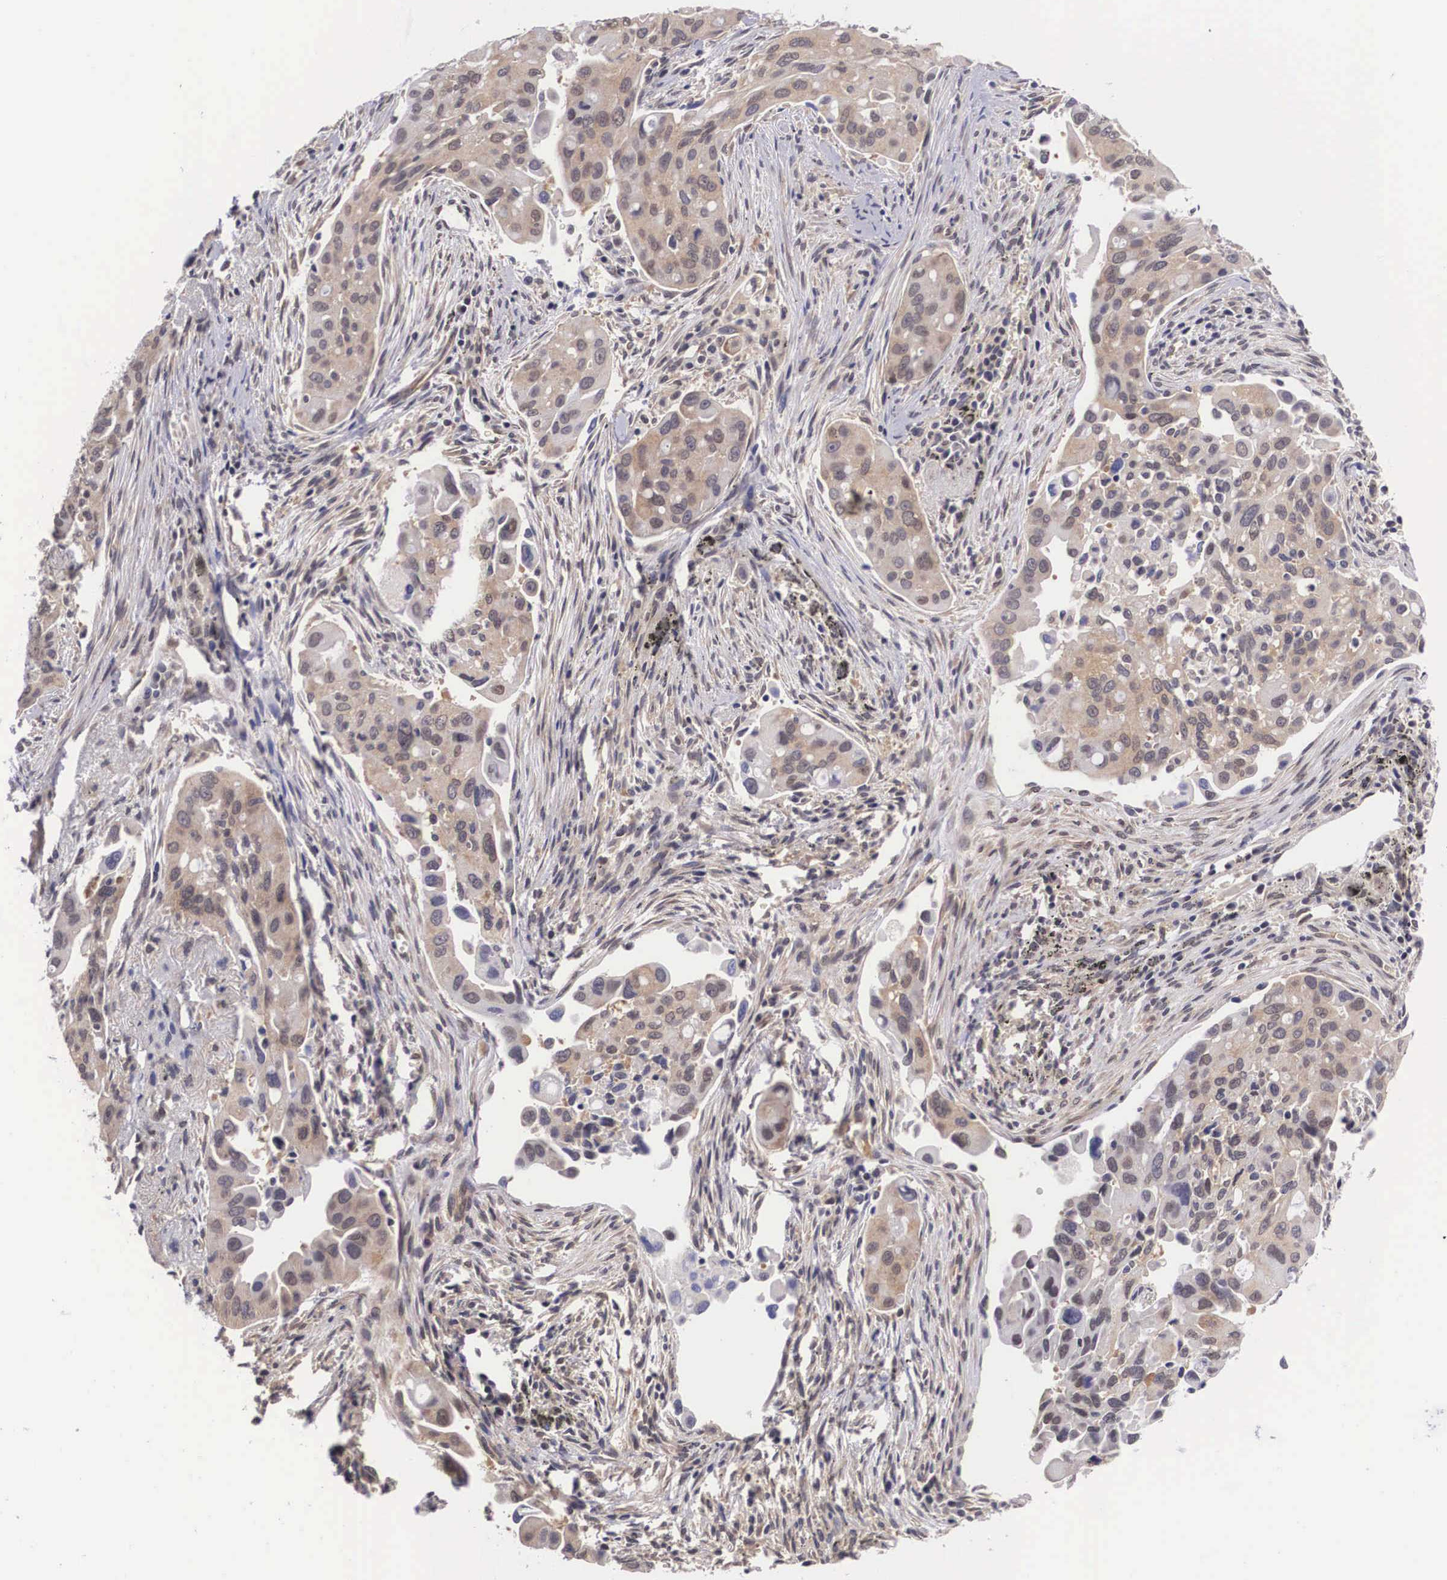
{"staining": {"intensity": "weak", "quantity": "25%-75%", "location": "cytoplasmic/membranous"}, "tissue": "lung cancer", "cell_type": "Tumor cells", "image_type": "cancer", "snomed": [{"axis": "morphology", "description": "Adenocarcinoma, NOS"}, {"axis": "topography", "description": "Lung"}], "caption": "High-power microscopy captured an immunohistochemistry (IHC) micrograph of lung adenocarcinoma, revealing weak cytoplasmic/membranous staining in about 25%-75% of tumor cells.", "gene": "OTX2", "patient": {"sex": "male", "age": 68}}